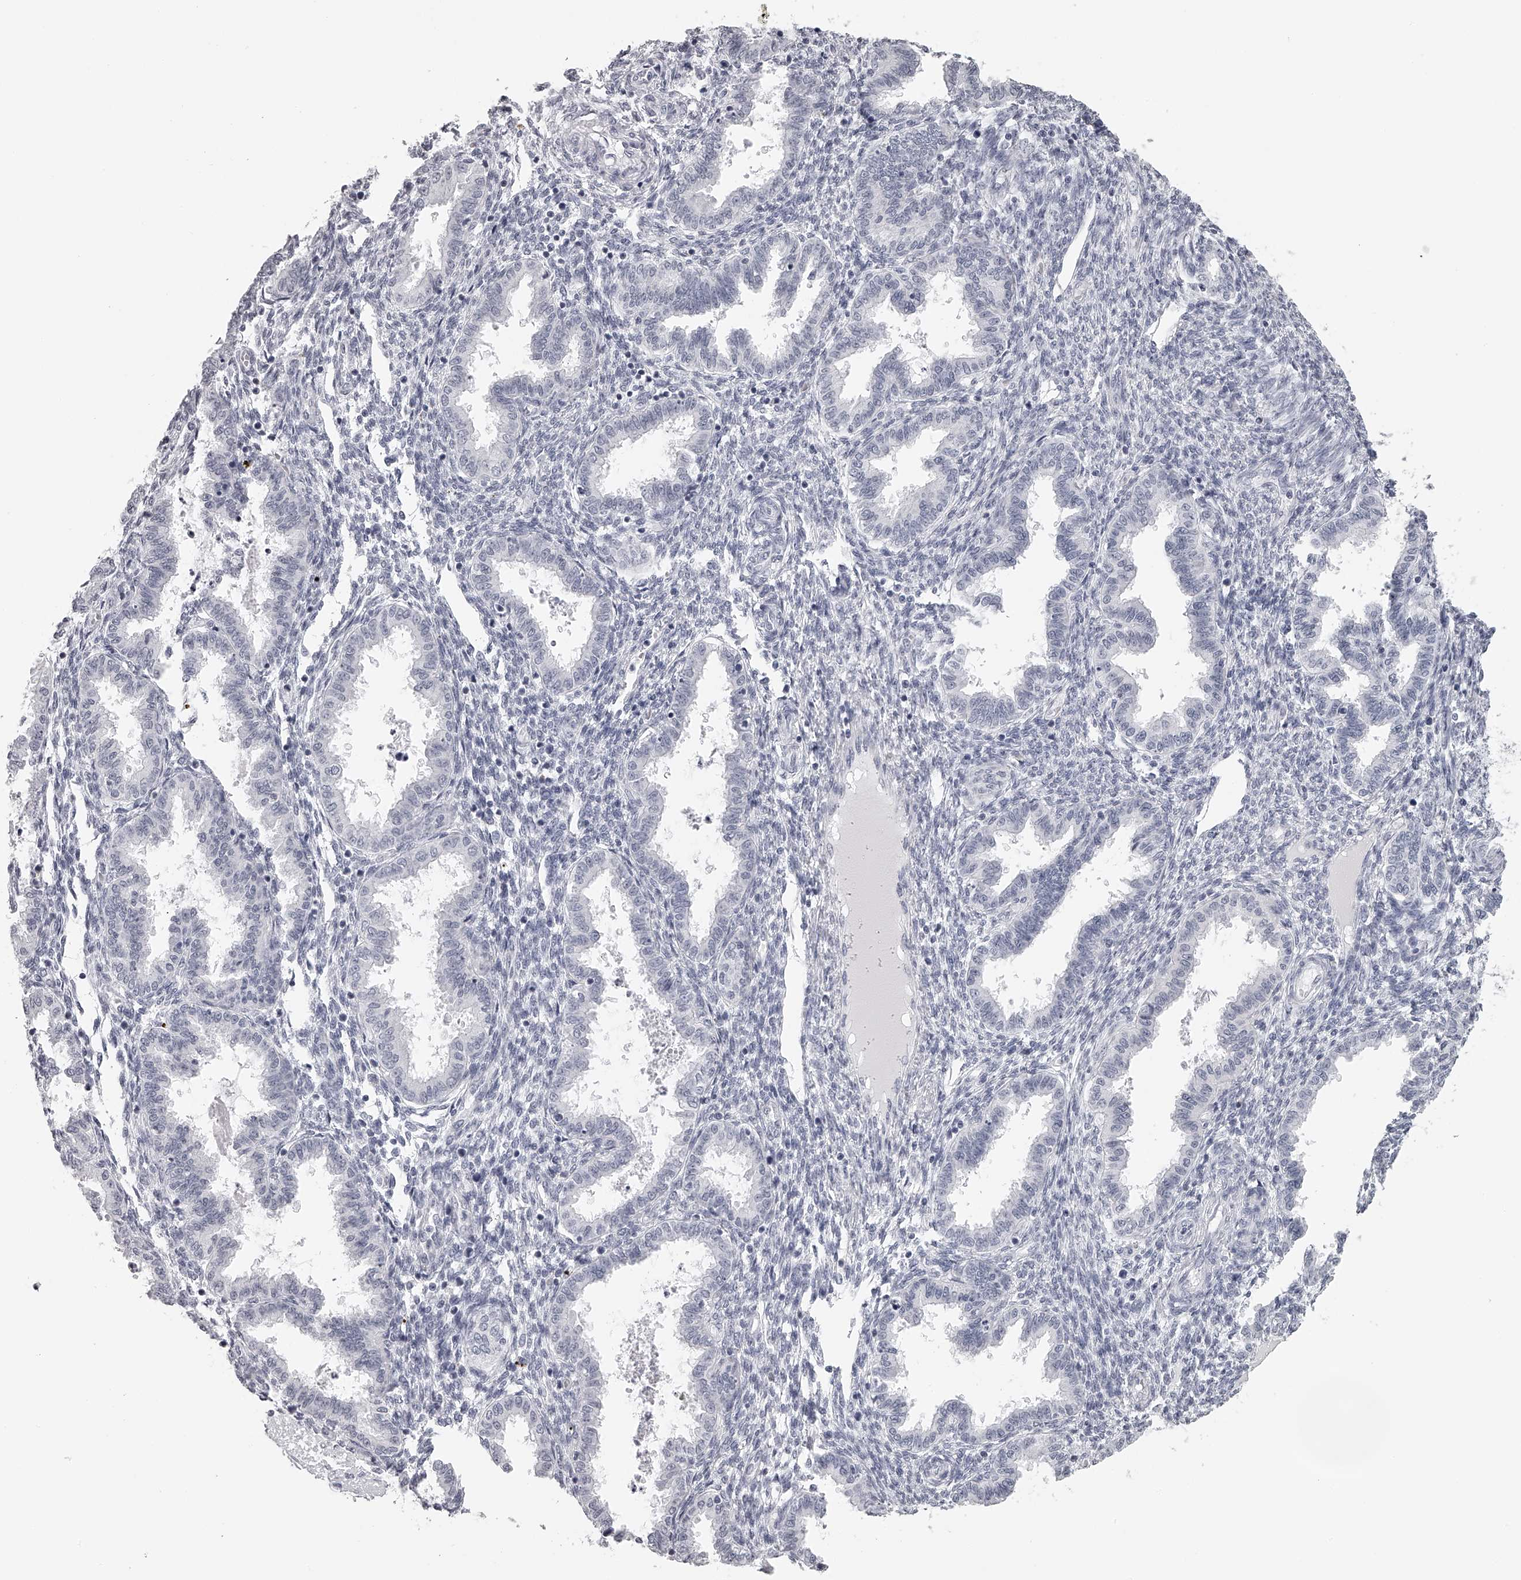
{"staining": {"intensity": "negative", "quantity": "none", "location": "none"}, "tissue": "endometrium", "cell_type": "Cells in endometrial stroma", "image_type": "normal", "snomed": [{"axis": "morphology", "description": "Normal tissue, NOS"}, {"axis": "topography", "description": "Endometrium"}], "caption": "A micrograph of human endometrium is negative for staining in cells in endometrial stroma. The staining was performed using DAB (3,3'-diaminobenzidine) to visualize the protein expression in brown, while the nuclei were stained in blue with hematoxylin (Magnification: 20x).", "gene": "SEC11C", "patient": {"sex": "female", "age": 33}}